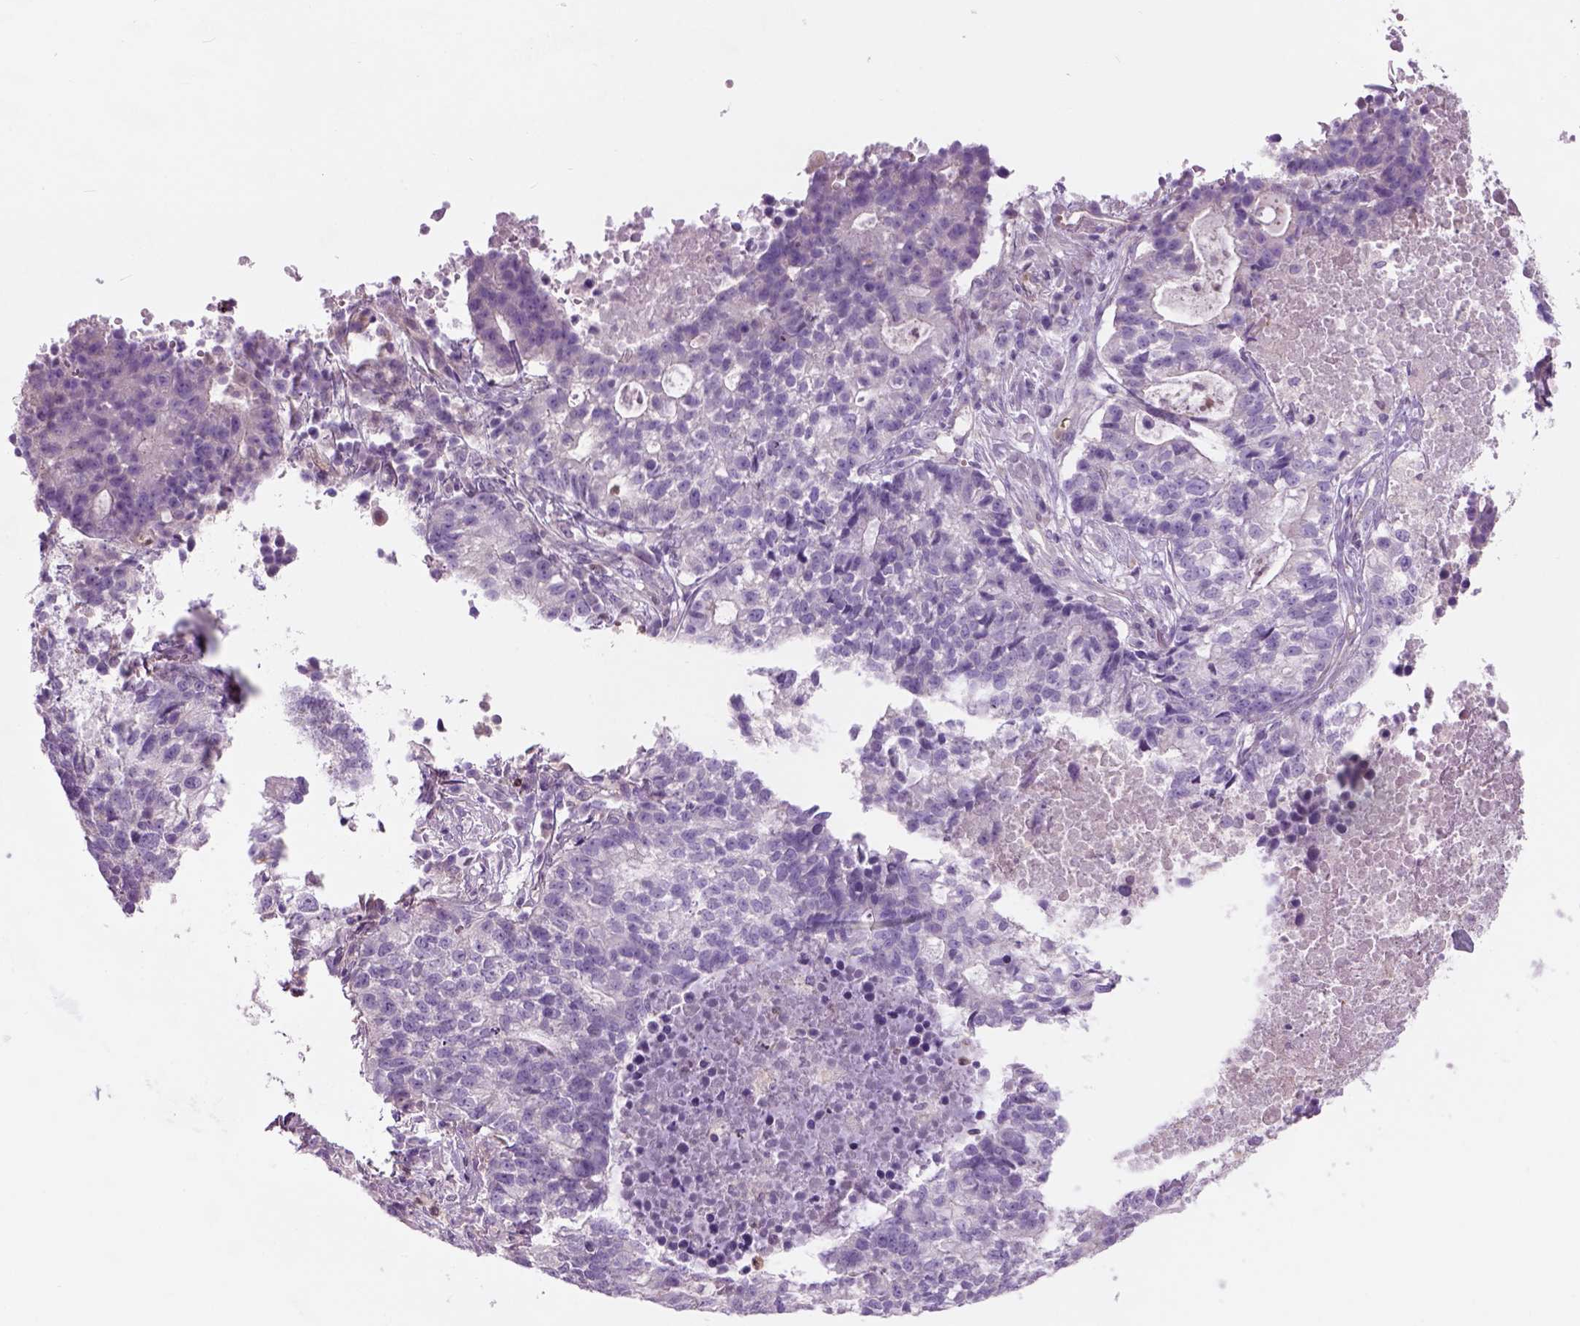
{"staining": {"intensity": "negative", "quantity": "none", "location": "none"}, "tissue": "lung cancer", "cell_type": "Tumor cells", "image_type": "cancer", "snomed": [{"axis": "morphology", "description": "Adenocarcinoma, NOS"}, {"axis": "topography", "description": "Lung"}], "caption": "Protein analysis of adenocarcinoma (lung) exhibits no significant staining in tumor cells.", "gene": "CD84", "patient": {"sex": "male", "age": 57}}